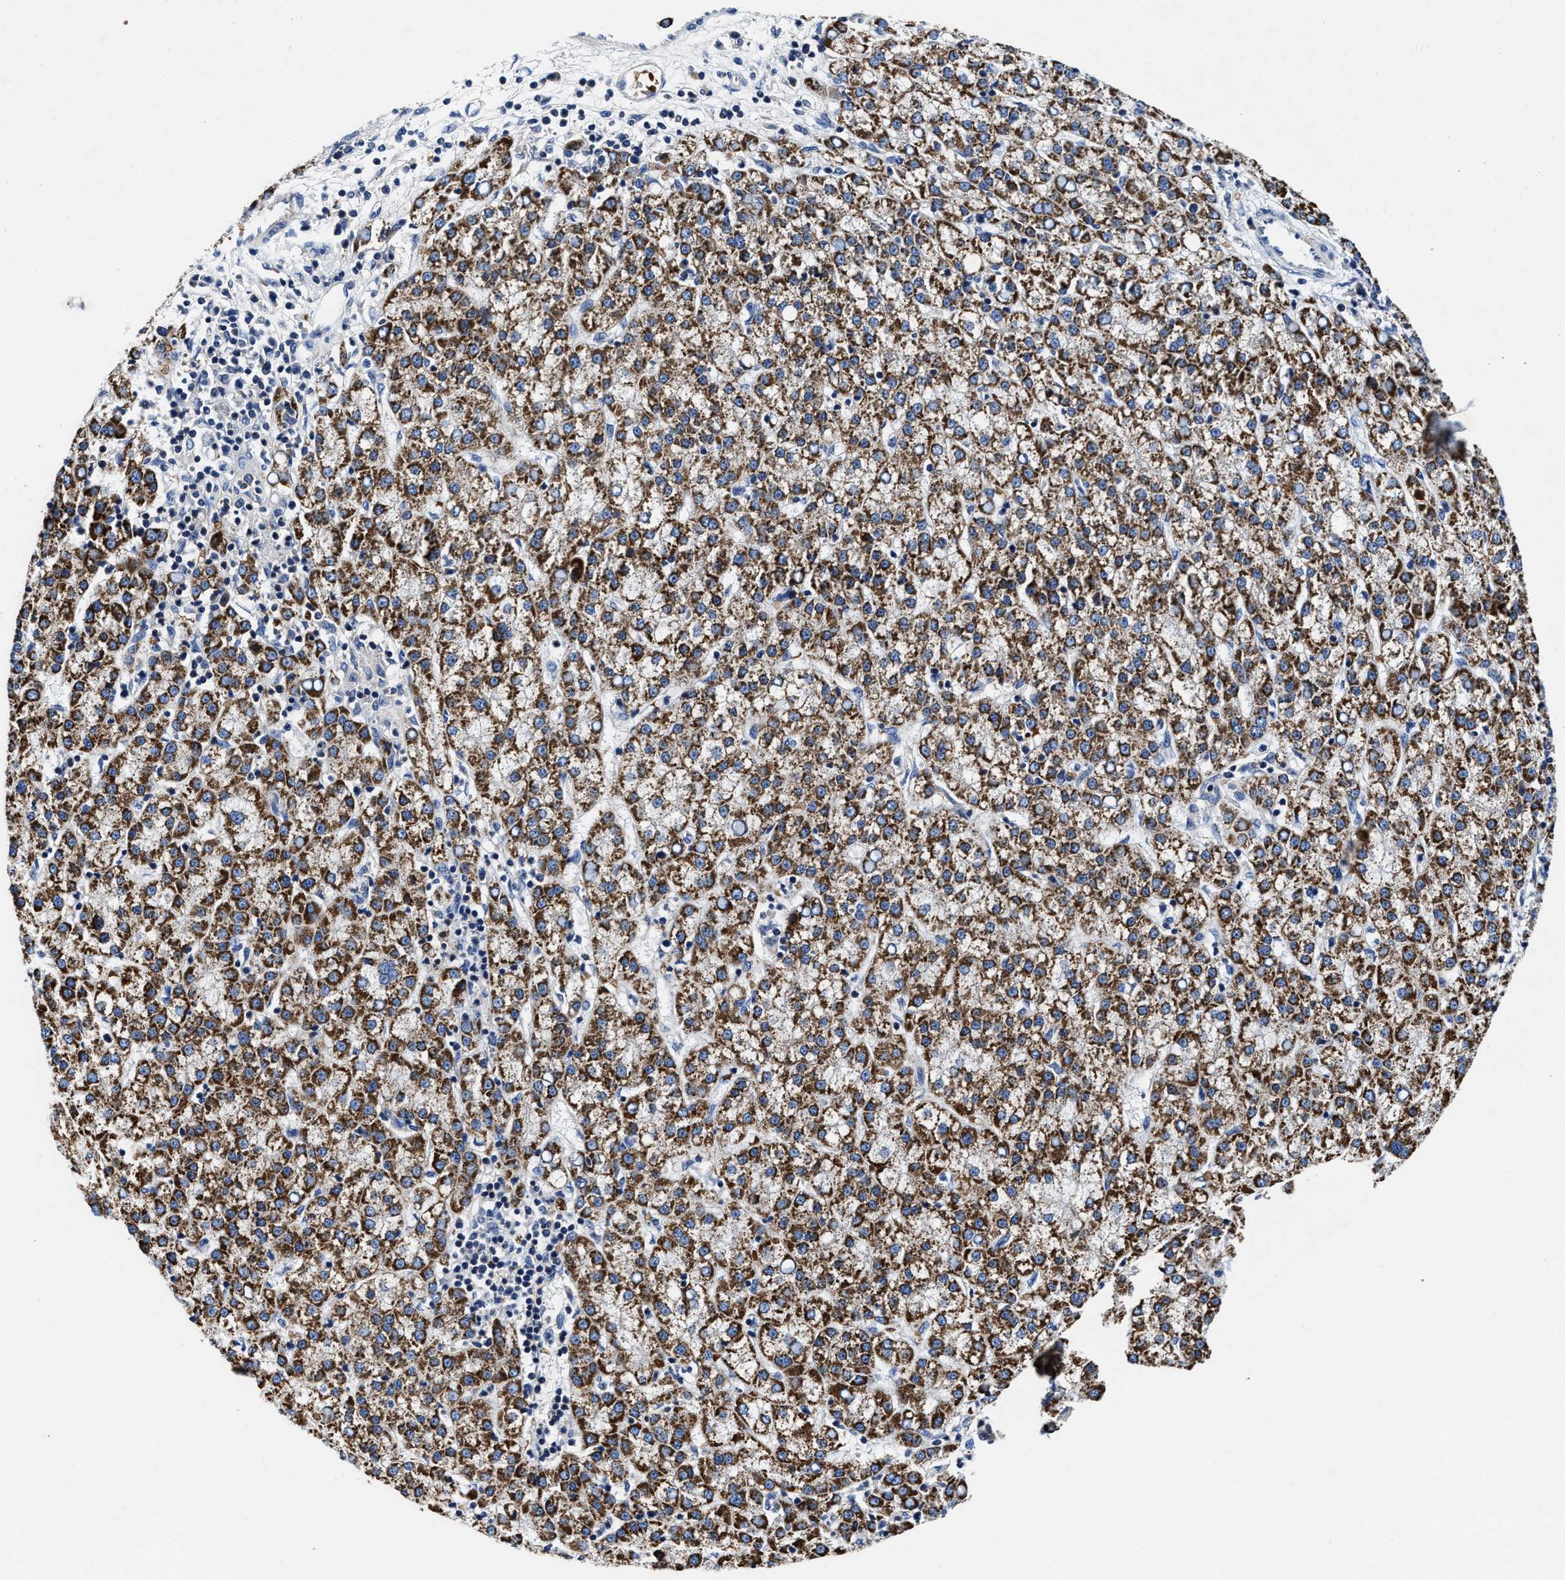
{"staining": {"intensity": "moderate", "quantity": ">75%", "location": "cytoplasmic/membranous"}, "tissue": "liver cancer", "cell_type": "Tumor cells", "image_type": "cancer", "snomed": [{"axis": "morphology", "description": "Carcinoma, Hepatocellular, NOS"}, {"axis": "topography", "description": "Liver"}], "caption": "This is a histology image of IHC staining of hepatocellular carcinoma (liver), which shows moderate positivity in the cytoplasmic/membranous of tumor cells.", "gene": "PHLPP1", "patient": {"sex": "female", "age": 58}}